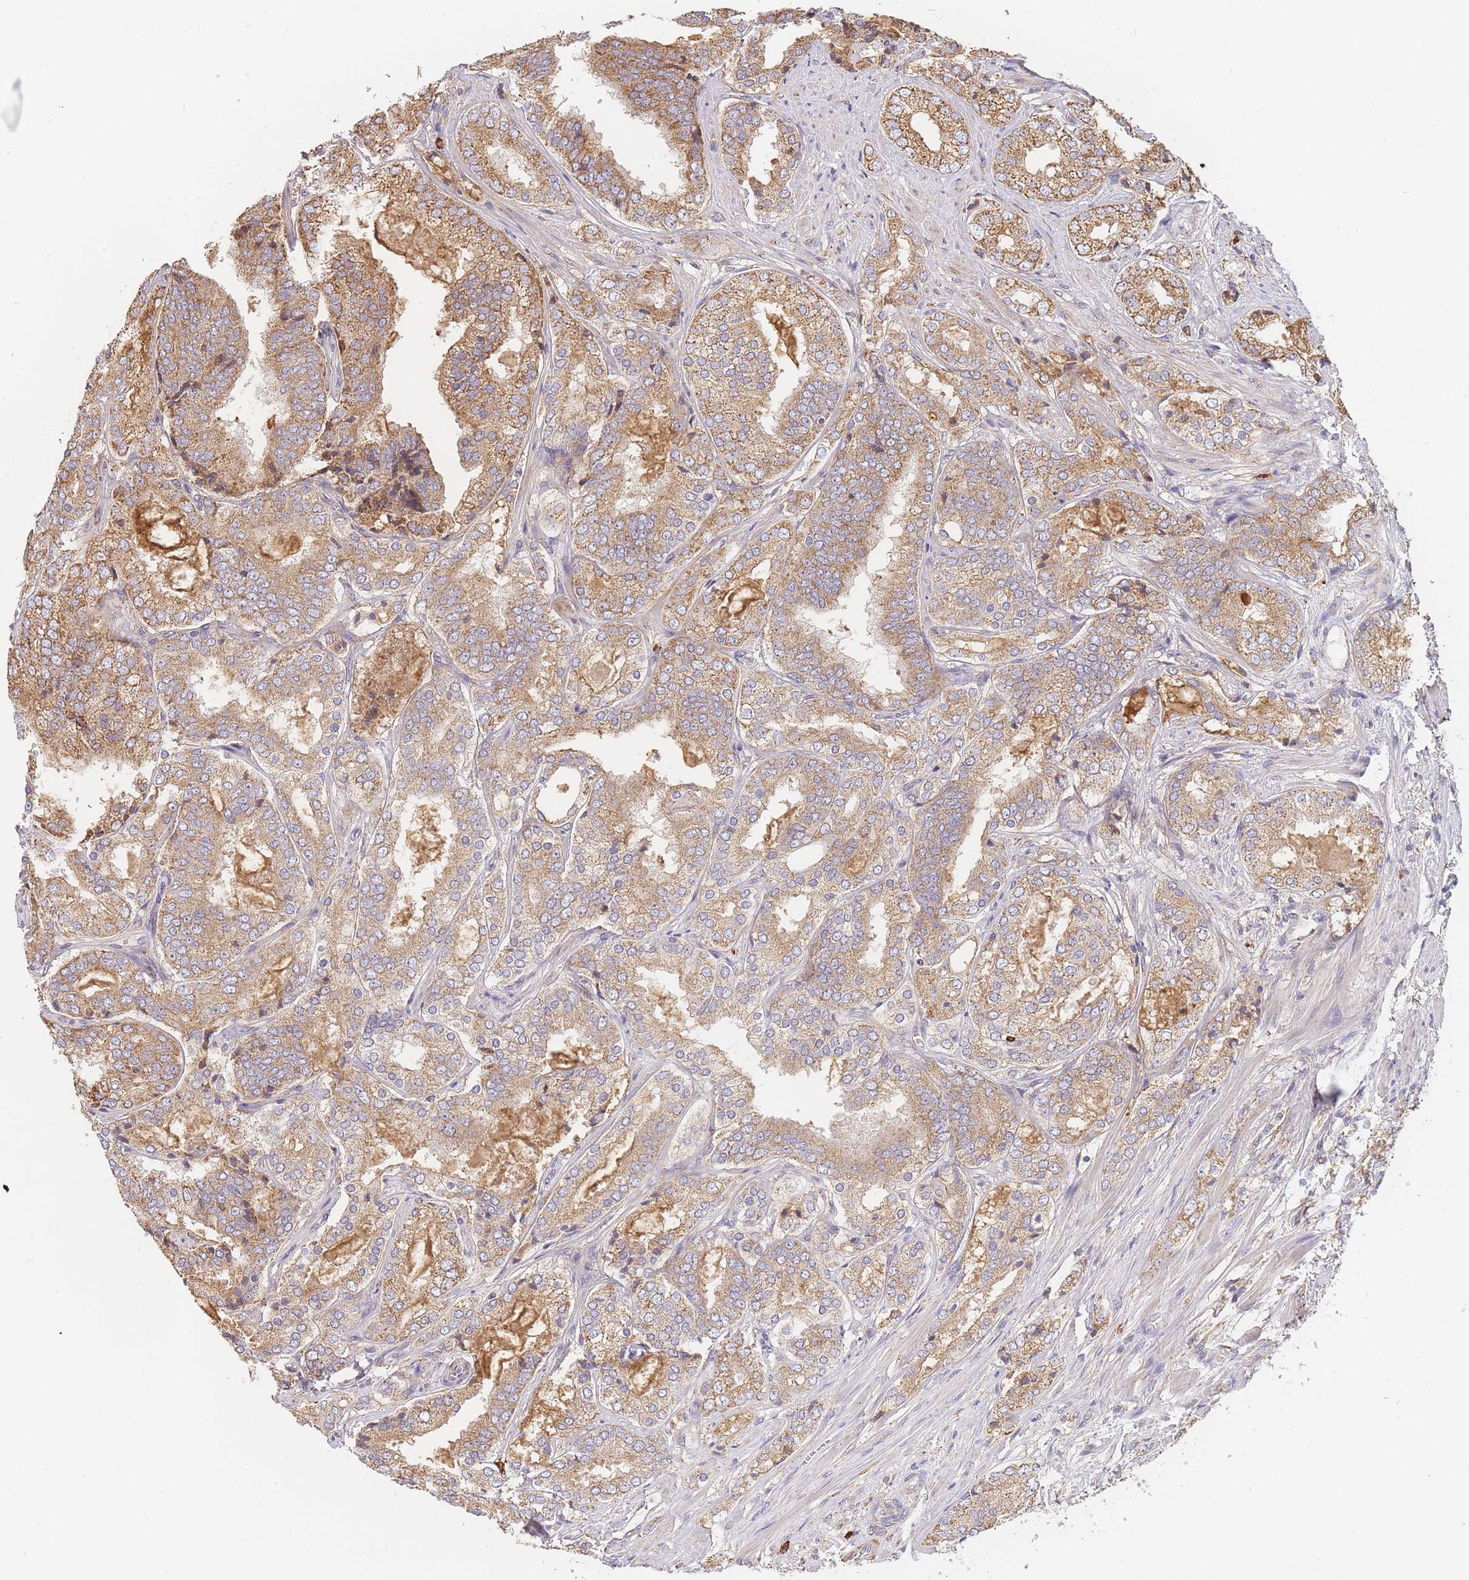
{"staining": {"intensity": "moderate", "quantity": ">75%", "location": "cytoplasmic/membranous"}, "tissue": "prostate cancer", "cell_type": "Tumor cells", "image_type": "cancer", "snomed": [{"axis": "morphology", "description": "Adenocarcinoma, High grade"}, {"axis": "topography", "description": "Prostate"}], "caption": "IHC (DAB (3,3'-diaminobenzidine)) staining of prostate cancer demonstrates moderate cytoplasmic/membranous protein staining in about >75% of tumor cells.", "gene": "ADCY9", "patient": {"sex": "male", "age": 63}}